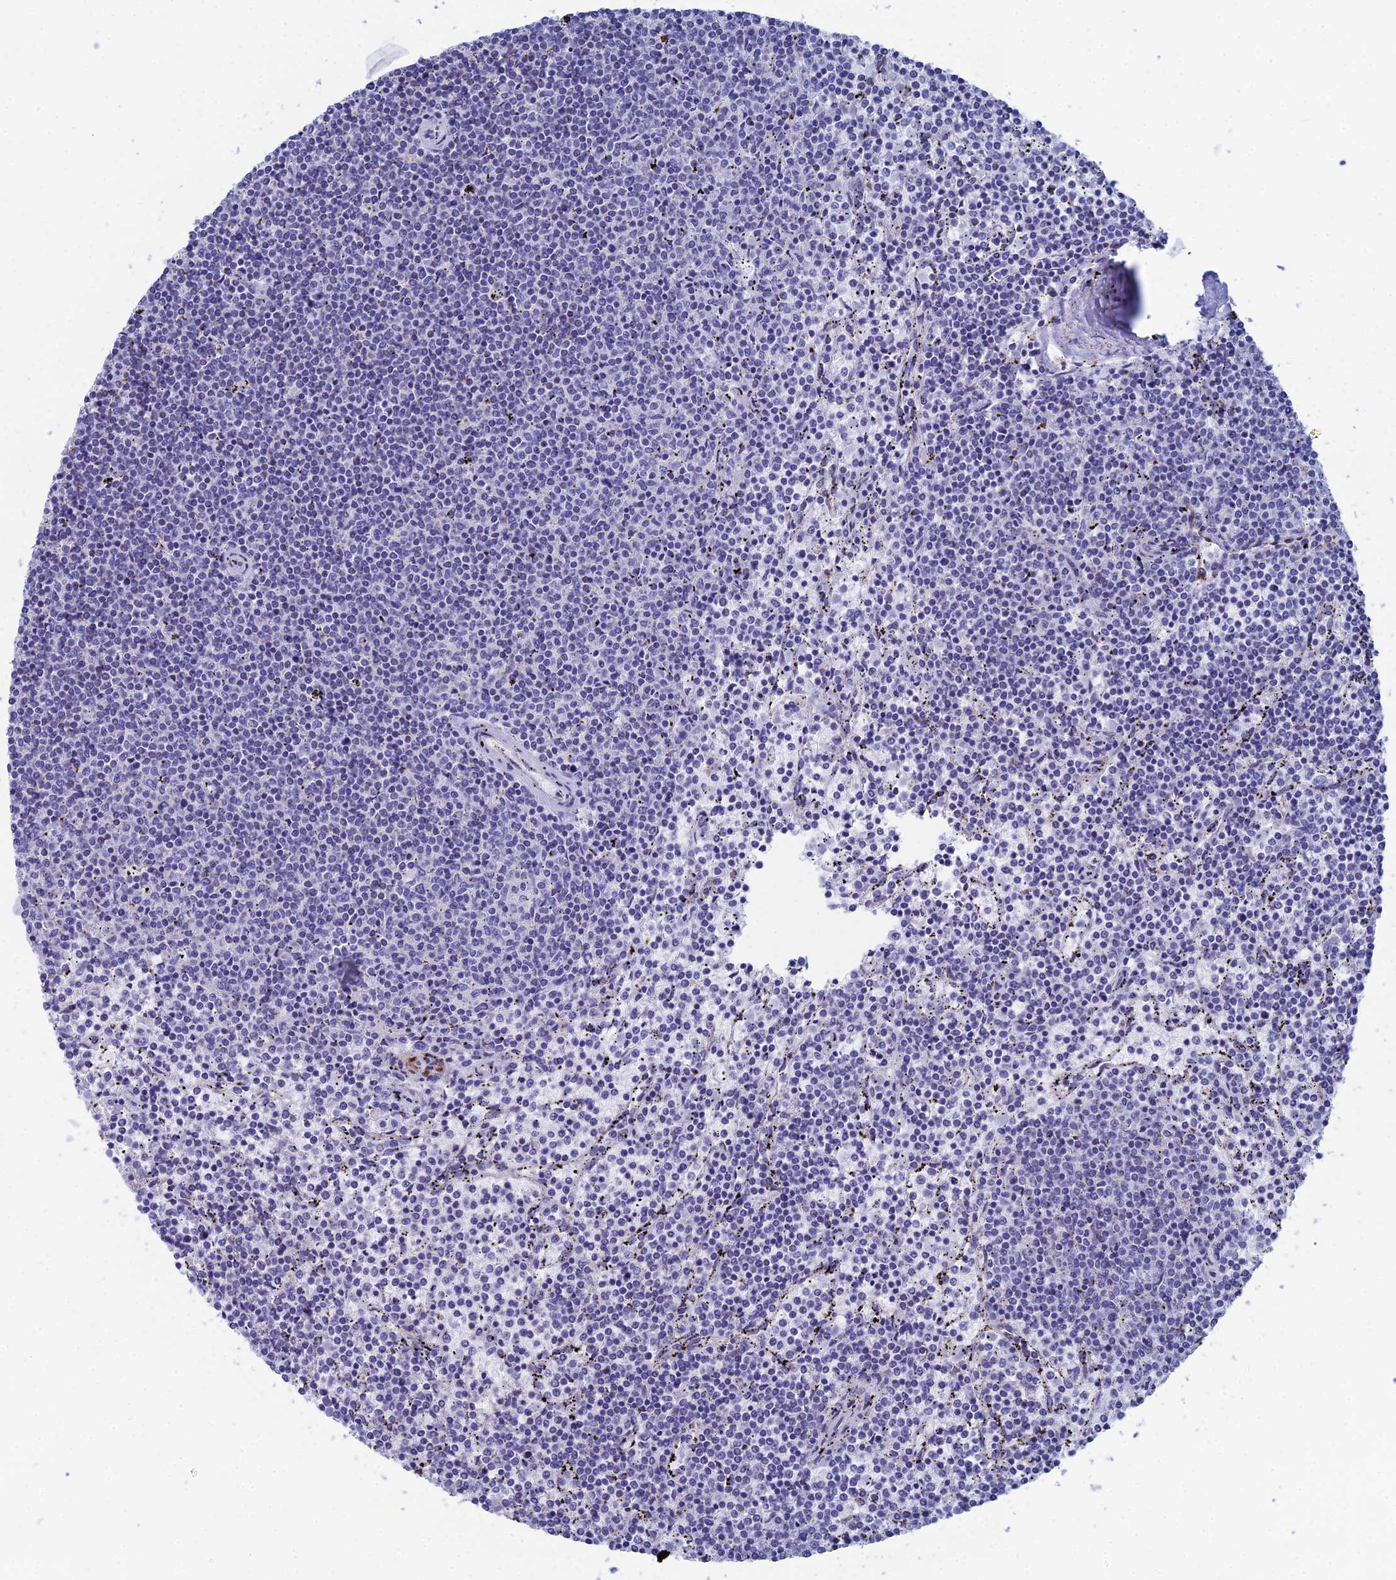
{"staining": {"intensity": "negative", "quantity": "none", "location": "none"}, "tissue": "lymphoma", "cell_type": "Tumor cells", "image_type": "cancer", "snomed": [{"axis": "morphology", "description": "Malignant lymphoma, non-Hodgkin's type, Low grade"}, {"axis": "topography", "description": "Spleen"}], "caption": "This is an immunohistochemistry micrograph of human low-grade malignant lymphoma, non-Hodgkin's type. There is no positivity in tumor cells.", "gene": "CFAP210", "patient": {"sex": "female", "age": 50}}